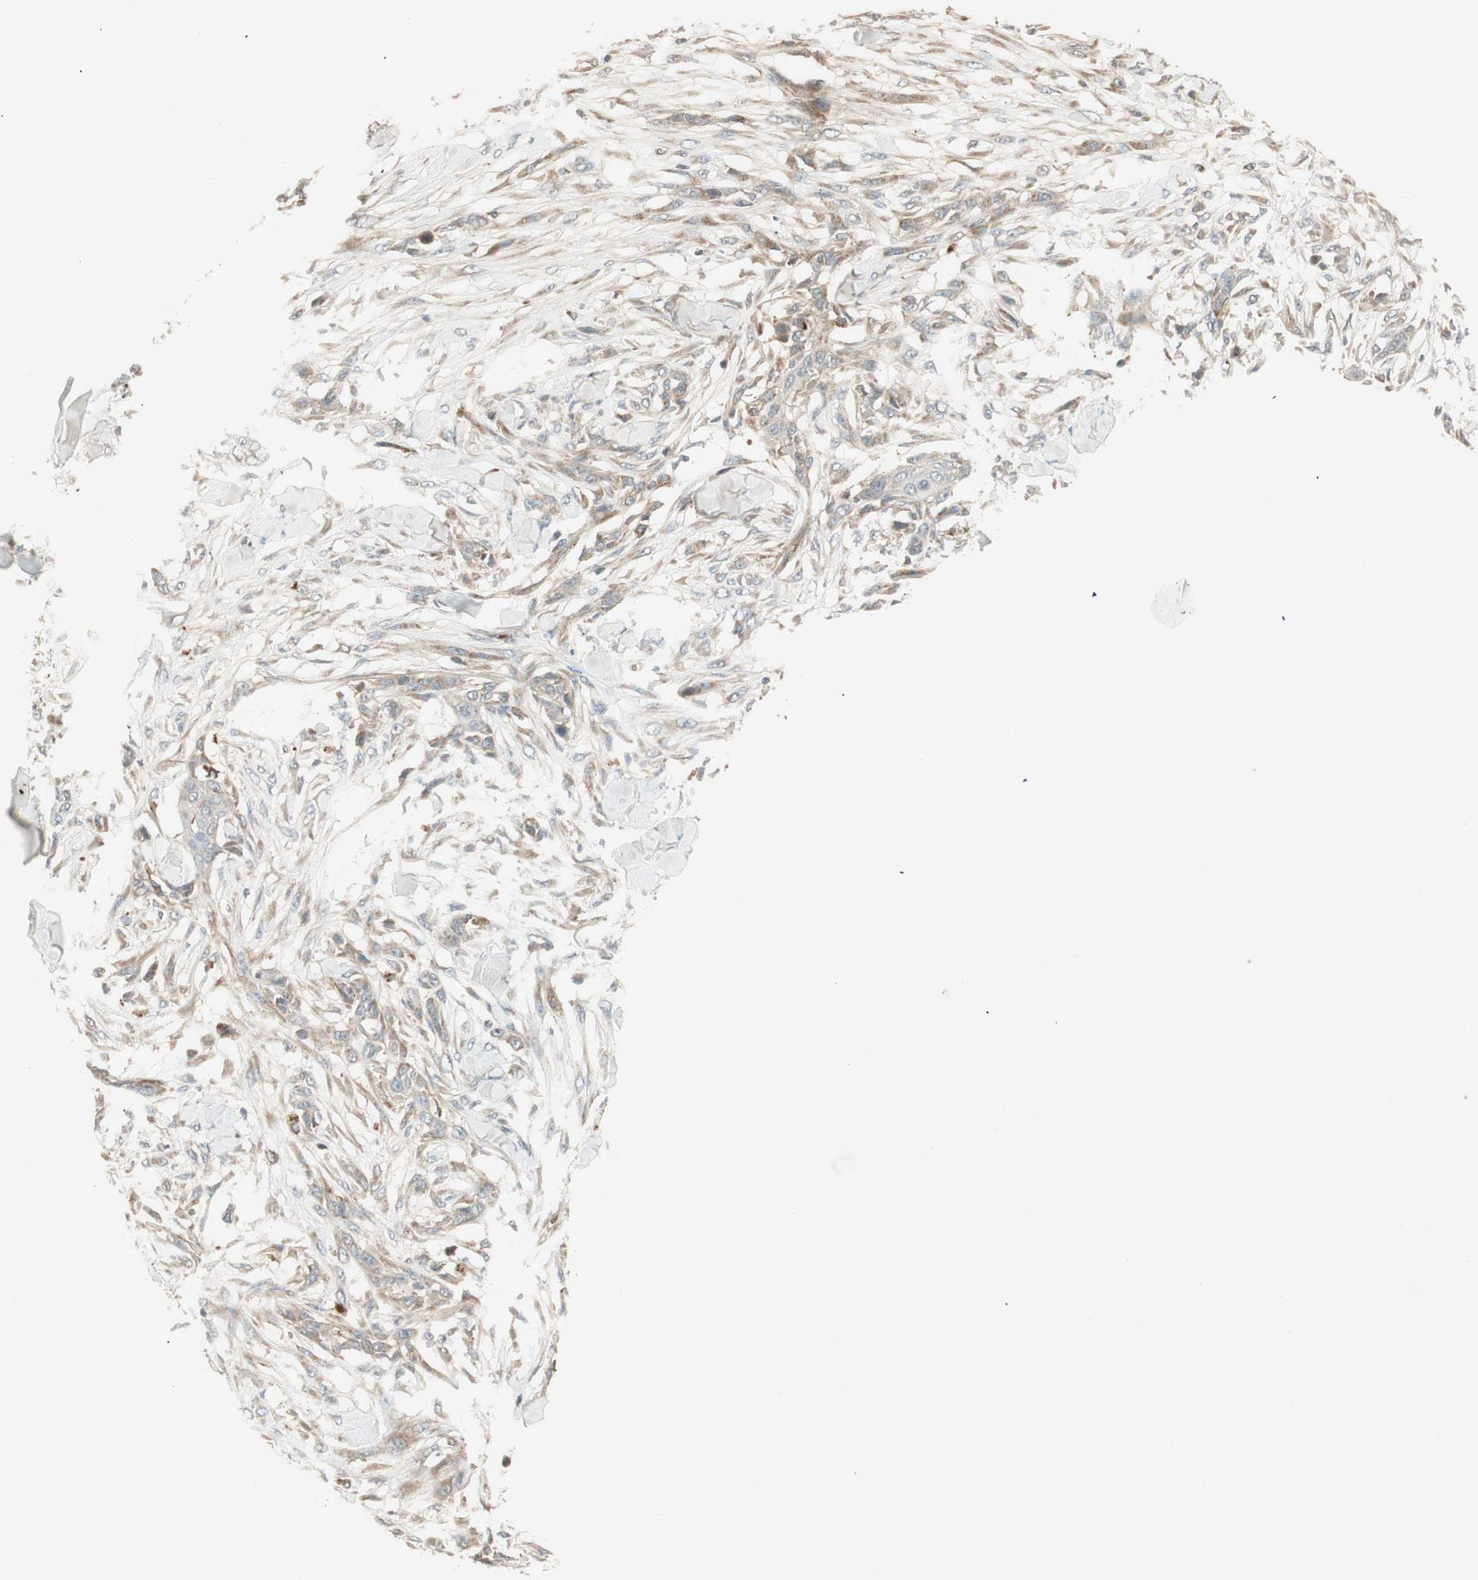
{"staining": {"intensity": "weak", "quantity": ">75%", "location": "cytoplasmic/membranous"}, "tissue": "skin cancer", "cell_type": "Tumor cells", "image_type": "cancer", "snomed": [{"axis": "morphology", "description": "Squamous cell carcinoma, NOS"}, {"axis": "topography", "description": "Skin"}], "caption": "Protein analysis of squamous cell carcinoma (skin) tissue exhibits weak cytoplasmic/membranous expression in about >75% of tumor cells.", "gene": "SFRP1", "patient": {"sex": "female", "age": 59}}